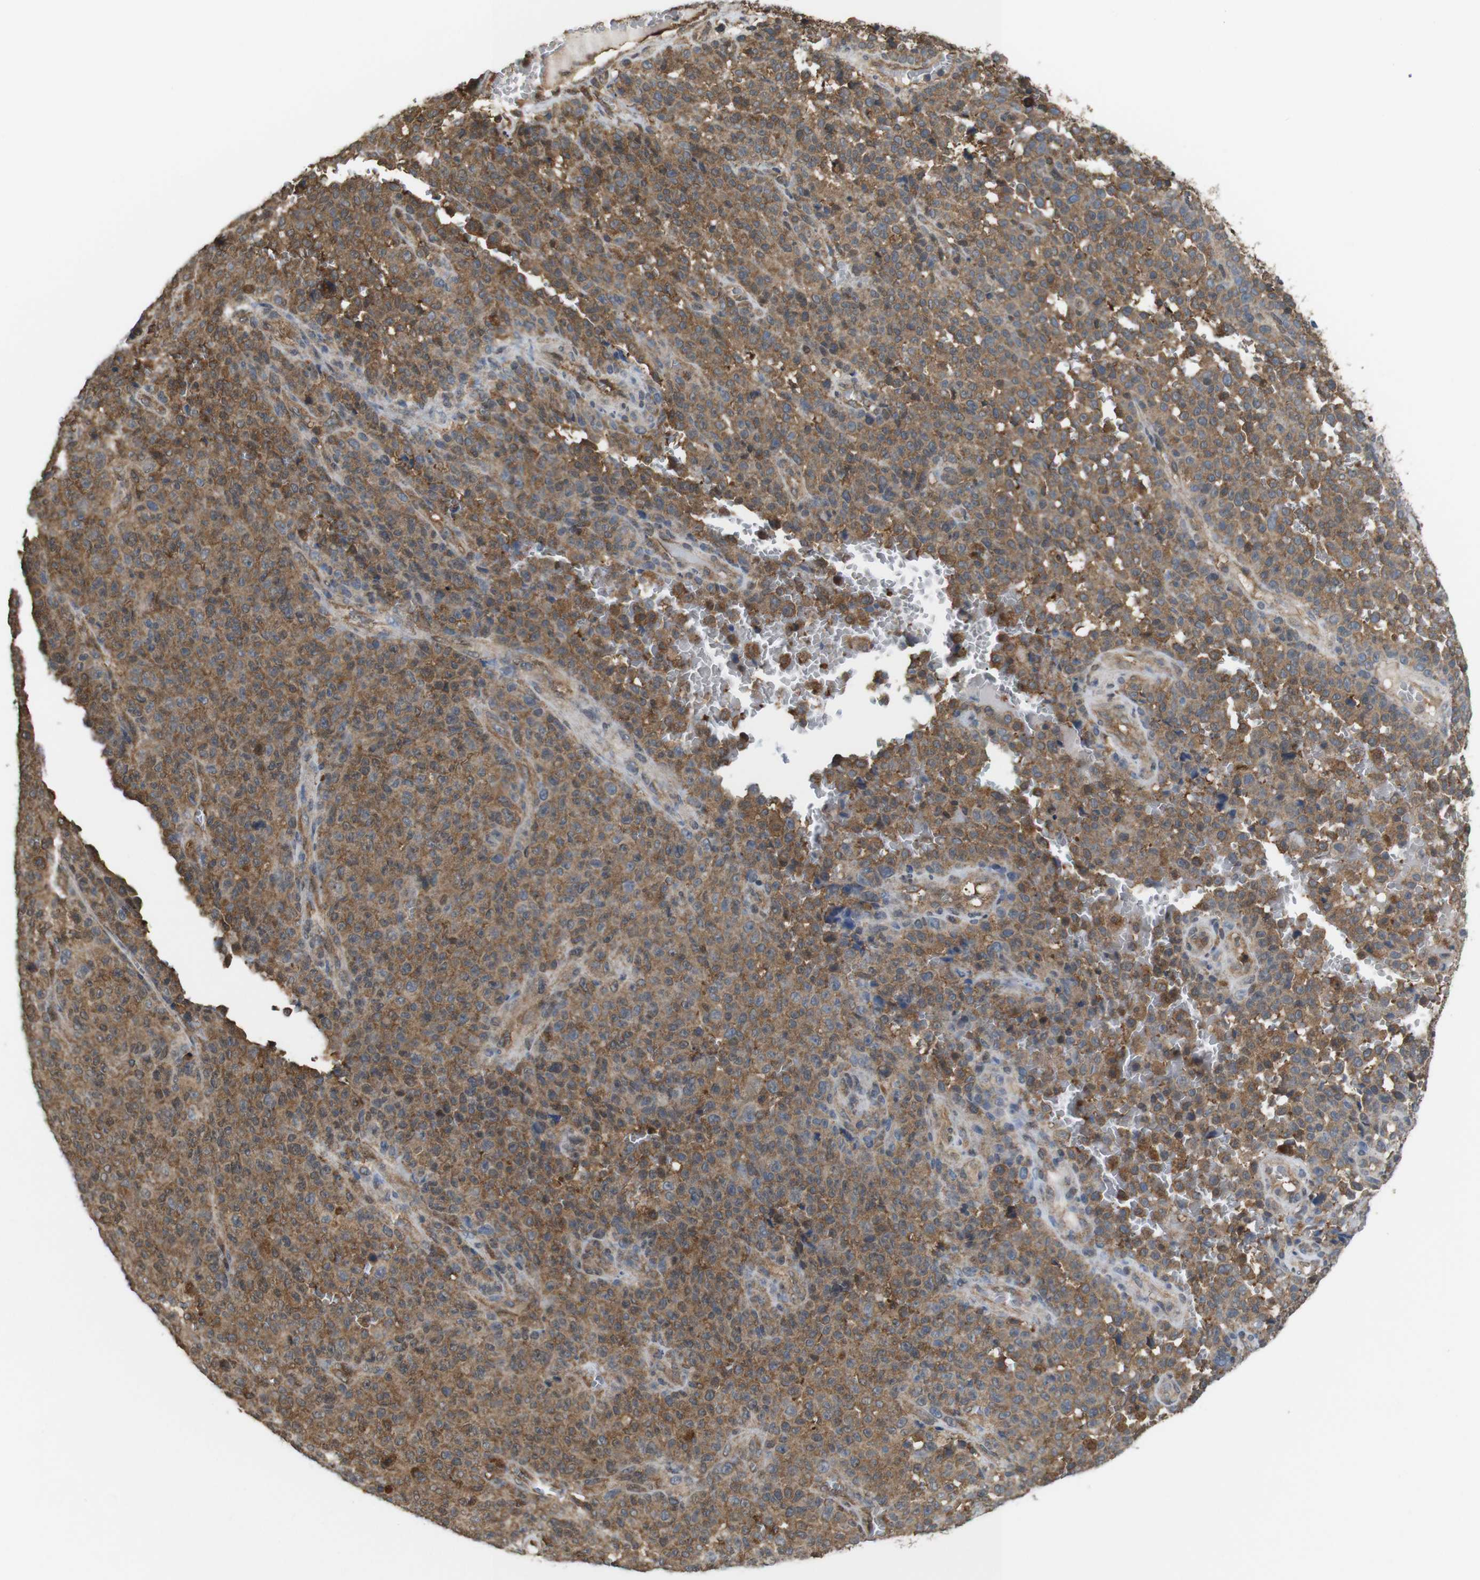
{"staining": {"intensity": "moderate", "quantity": ">75%", "location": "cytoplasmic/membranous"}, "tissue": "melanoma", "cell_type": "Tumor cells", "image_type": "cancer", "snomed": [{"axis": "morphology", "description": "Malignant melanoma, NOS"}, {"axis": "topography", "description": "Skin"}], "caption": "Immunohistochemistry (IHC) photomicrograph of neoplastic tissue: human malignant melanoma stained using IHC shows medium levels of moderate protein expression localized specifically in the cytoplasmic/membranous of tumor cells, appearing as a cytoplasmic/membranous brown color.", "gene": "YWHAG", "patient": {"sex": "female", "age": 82}}